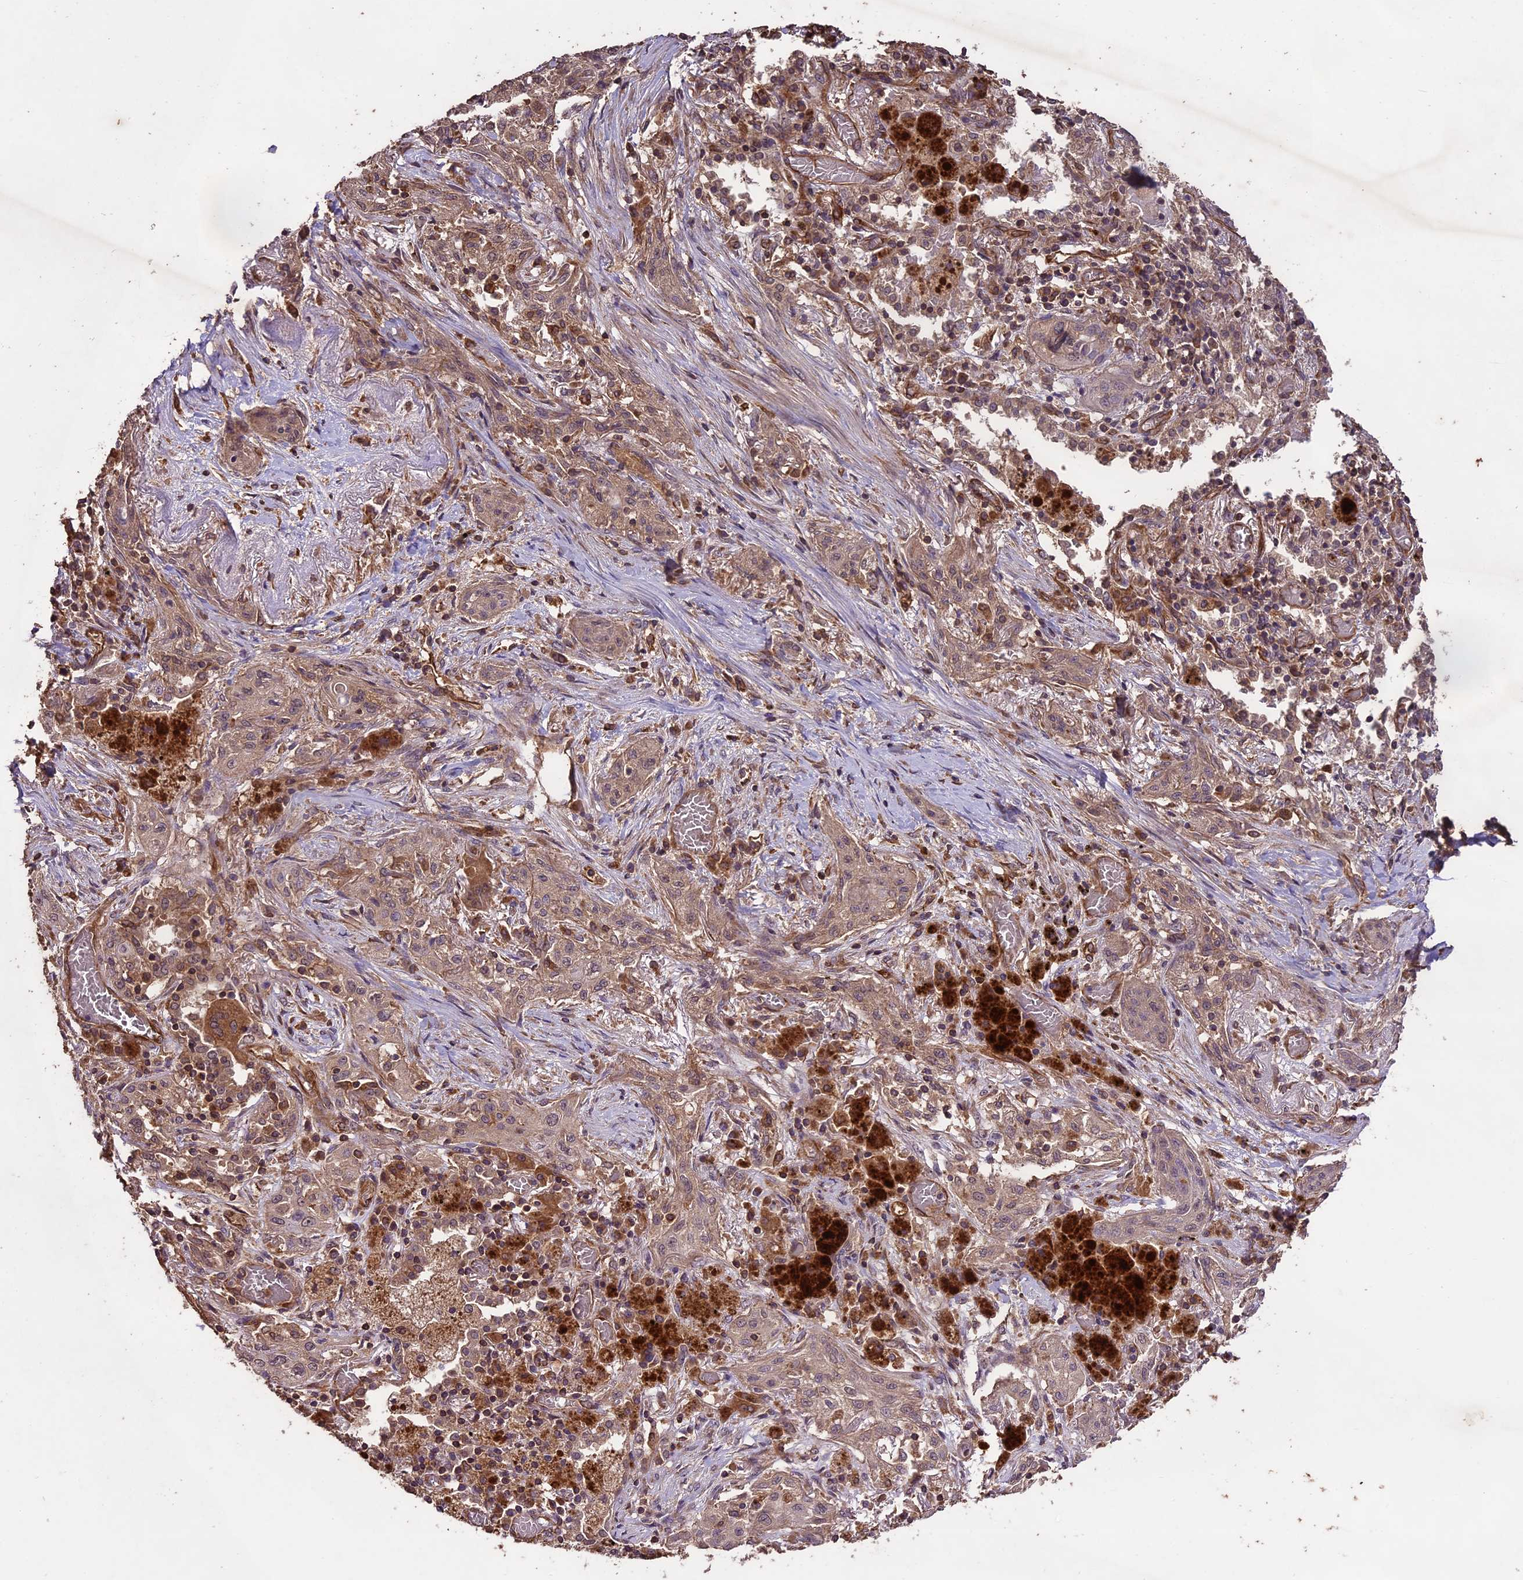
{"staining": {"intensity": "weak", "quantity": ">75%", "location": "cytoplasmic/membranous"}, "tissue": "lung cancer", "cell_type": "Tumor cells", "image_type": "cancer", "snomed": [{"axis": "morphology", "description": "Squamous cell carcinoma, NOS"}, {"axis": "topography", "description": "Lung"}], "caption": "Immunohistochemistry (IHC) micrograph of neoplastic tissue: lung cancer (squamous cell carcinoma) stained using immunohistochemistry displays low levels of weak protein expression localized specifically in the cytoplasmic/membranous of tumor cells, appearing as a cytoplasmic/membranous brown color.", "gene": "TTLL10", "patient": {"sex": "female", "age": 47}}